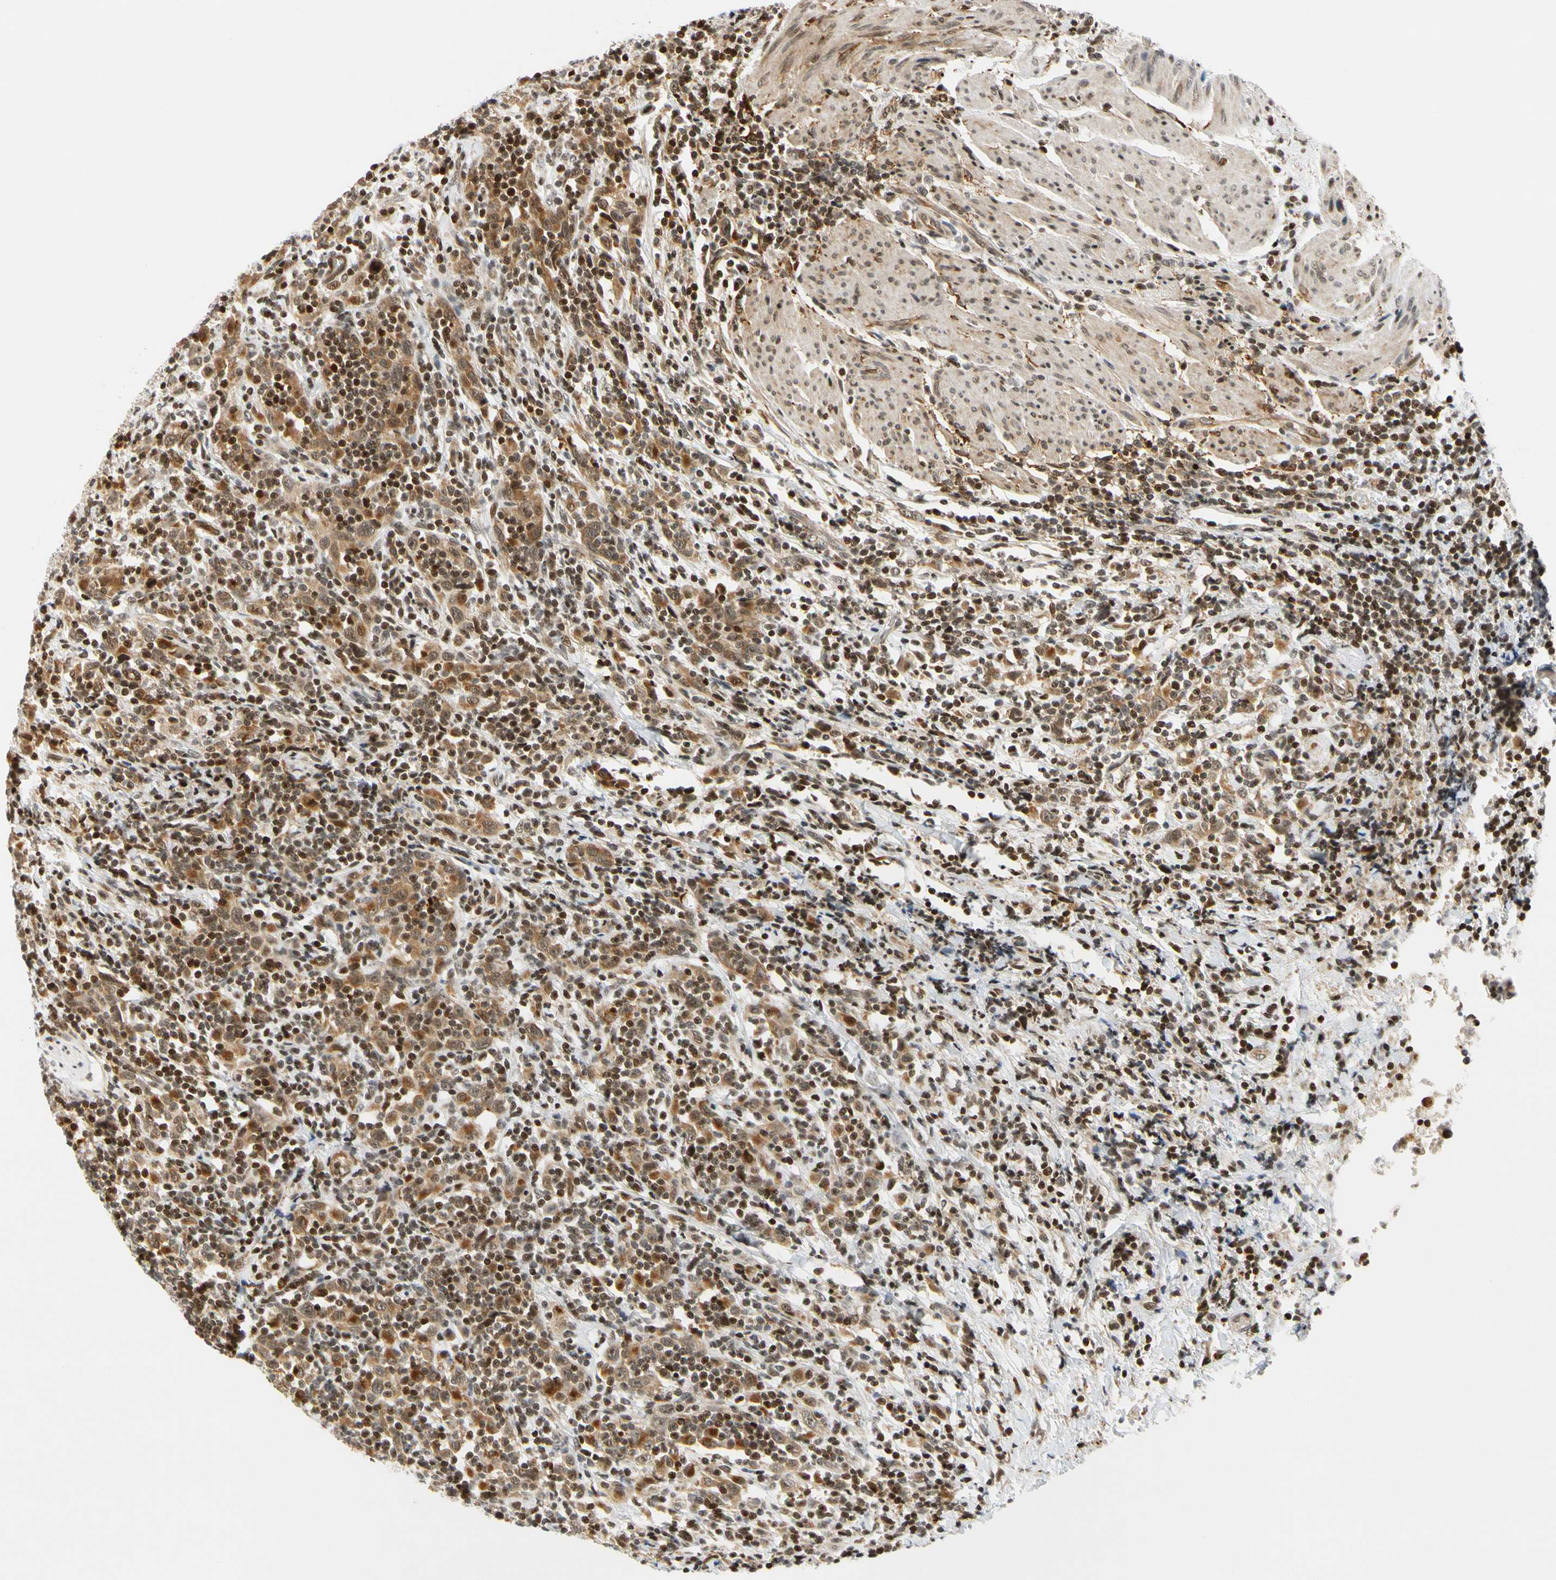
{"staining": {"intensity": "moderate", "quantity": ">75%", "location": "cytoplasmic/membranous,nuclear"}, "tissue": "urothelial cancer", "cell_type": "Tumor cells", "image_type": "cancer", "snomed": [{"axis": "morphology", "description": "Urothelial carcinoma, High grade"}, {"axis": "topography", "description": "Urinary bladder"}], "caption": "Human urothelial cancer stained with a protein marker reveals moderate staining in tumor cells.", "gene": "CDK7", "patient": {"sex": "male", "age": 61}}